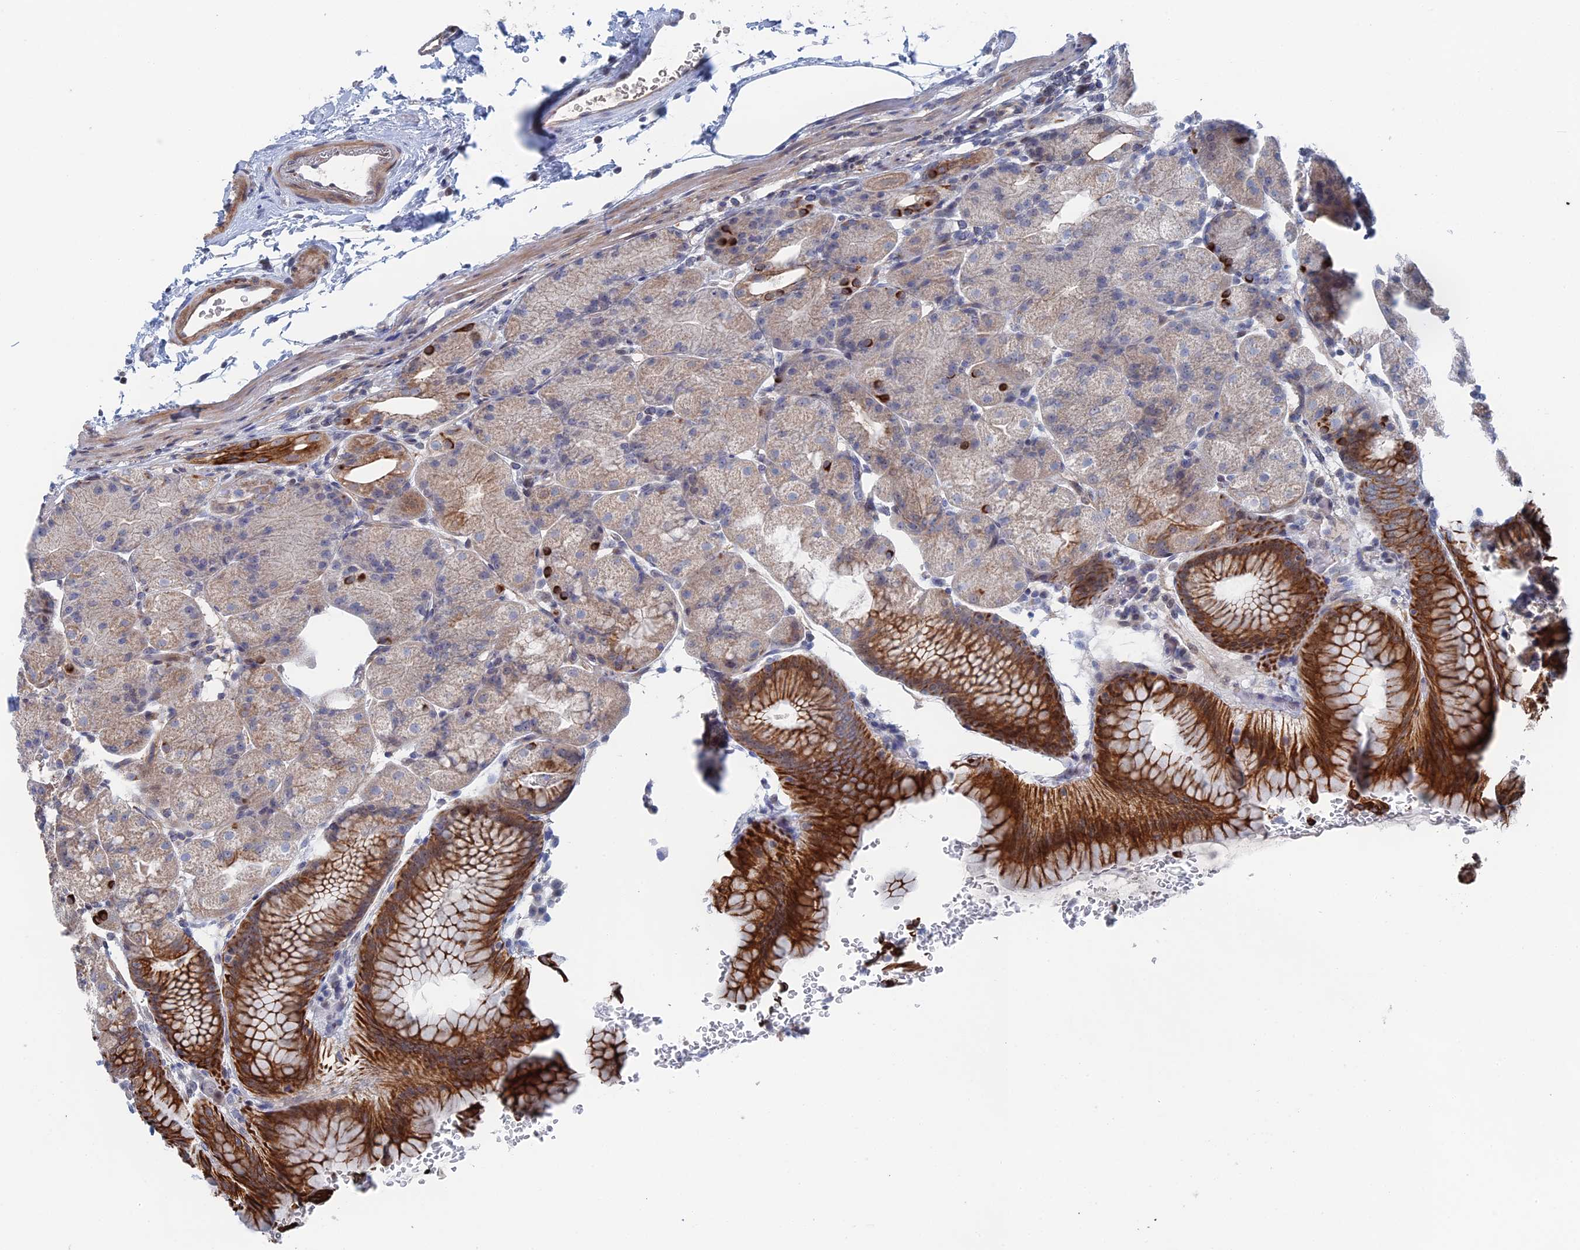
{"staining": {"intensity": "strong", "quantity": "25%-75%", "location": "cytoplasmic/membranous"}, "tissue": "stomach", "cell_type": "Glandular cells", "image_type": "normal", "snomed": [{"axis": "morphology", "description": "Normal tissue, NOS"}, {"axis": "topography", "description": "Stomach, upper"}, {"axis": "topography", "description": "Stomach, lower"}], "caption": "IHC of normal human stomach displays high levels of strong cytoplasmic/membranous positivity in approximately 25%-75% of glandular cells.", "gene": "IL7", "patient": {"sex": "male", "age": 62}}